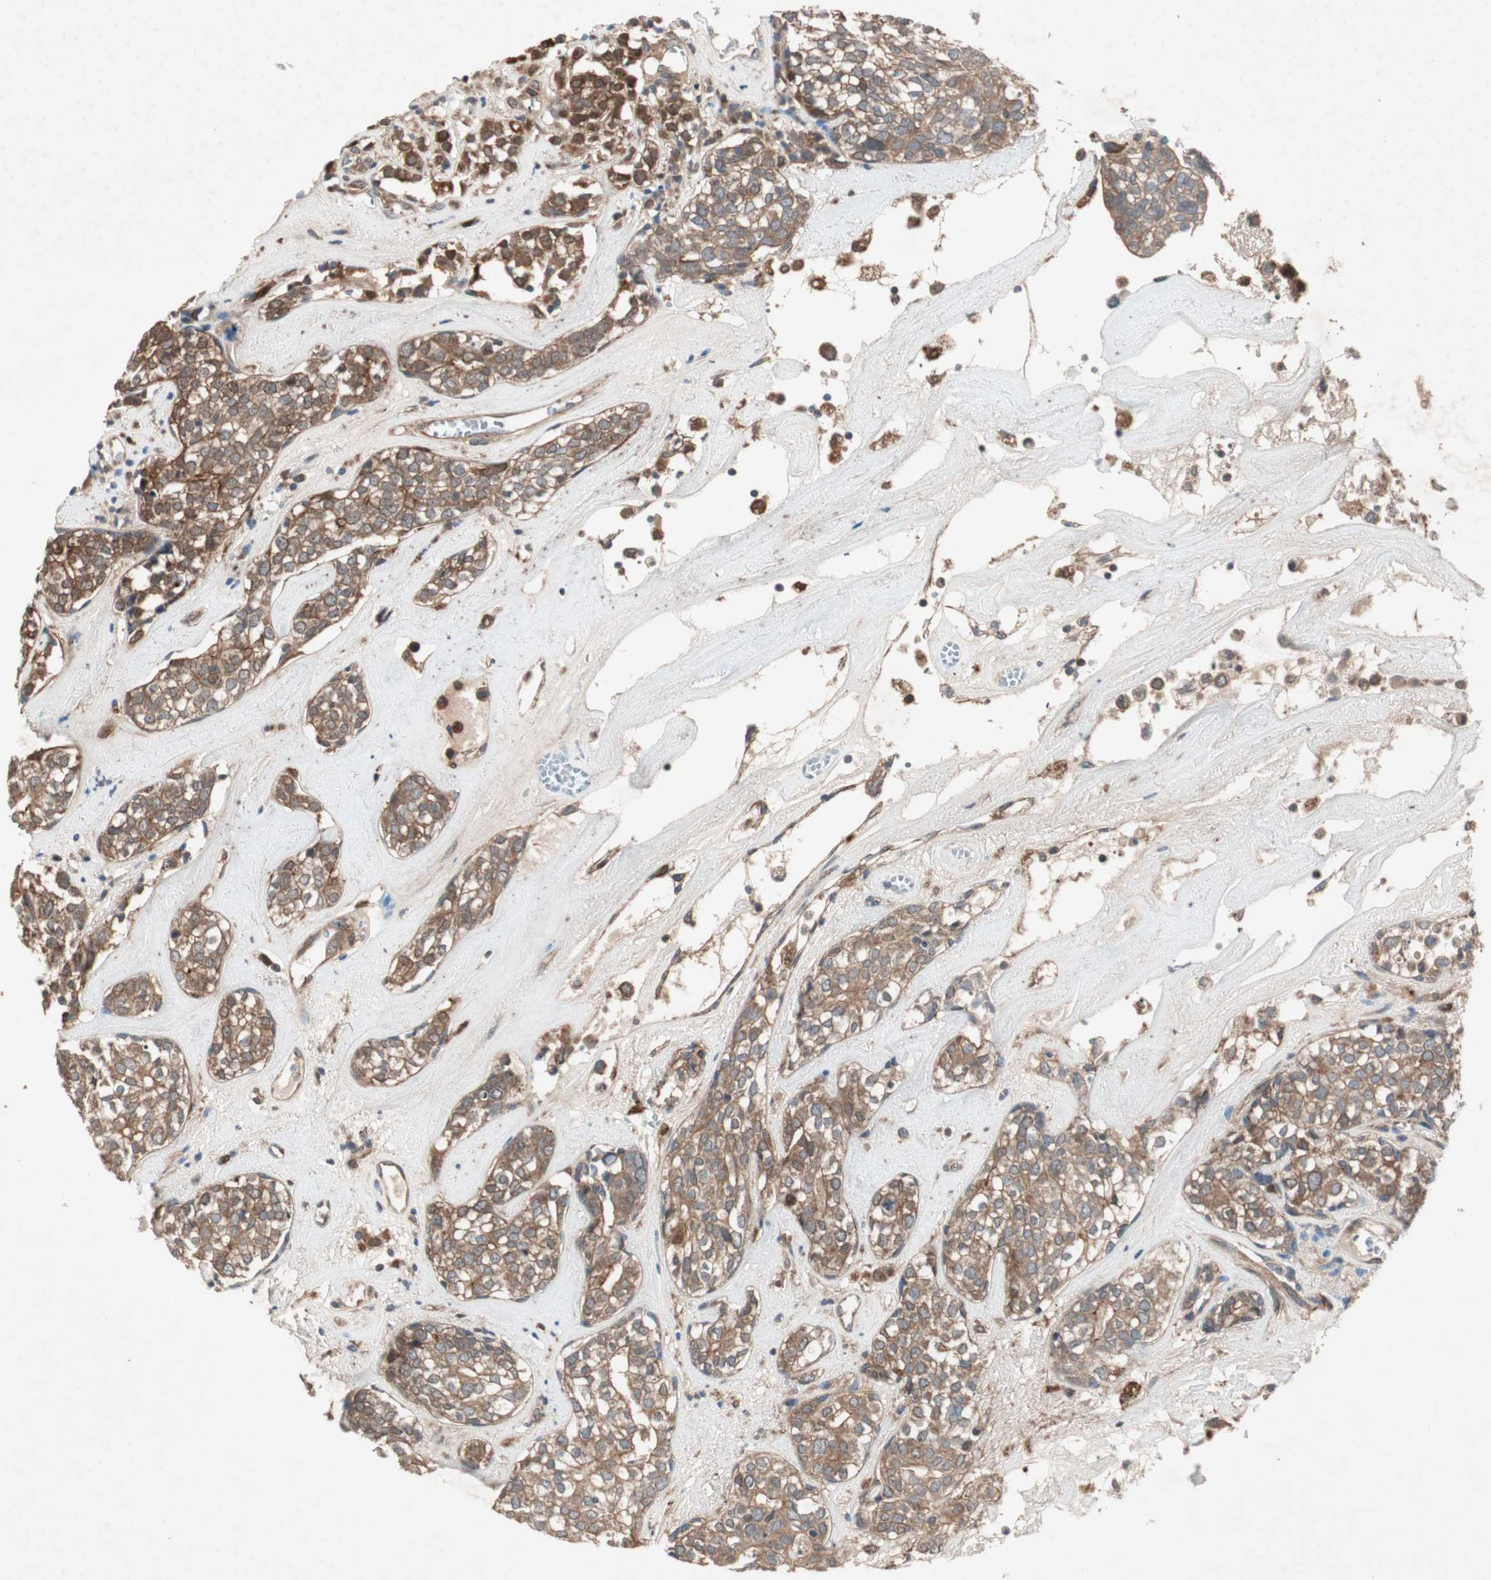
{"staining": {"intensity": "moderate", "quantity": ">75%", "location": "cytoplasmic/membranous"}, "tissue": "head and neck cancer", "cell_type": "Tumor cells", "image_type": "cancer", "snomed": [{"axis": "morphology", "description": "Adenocarcinoma, NOS"}, {"axis": "topography", "description": "Salivary gland"}, {"axis": "topography", "description": "Head-Neck"}], "caption": "Human adenocarcinoma (head and neck) stained with a protein marker displays moderate staining in tumor cells.", "gene": "SDSL", "patient": {"sex": "female", "age": 65}}